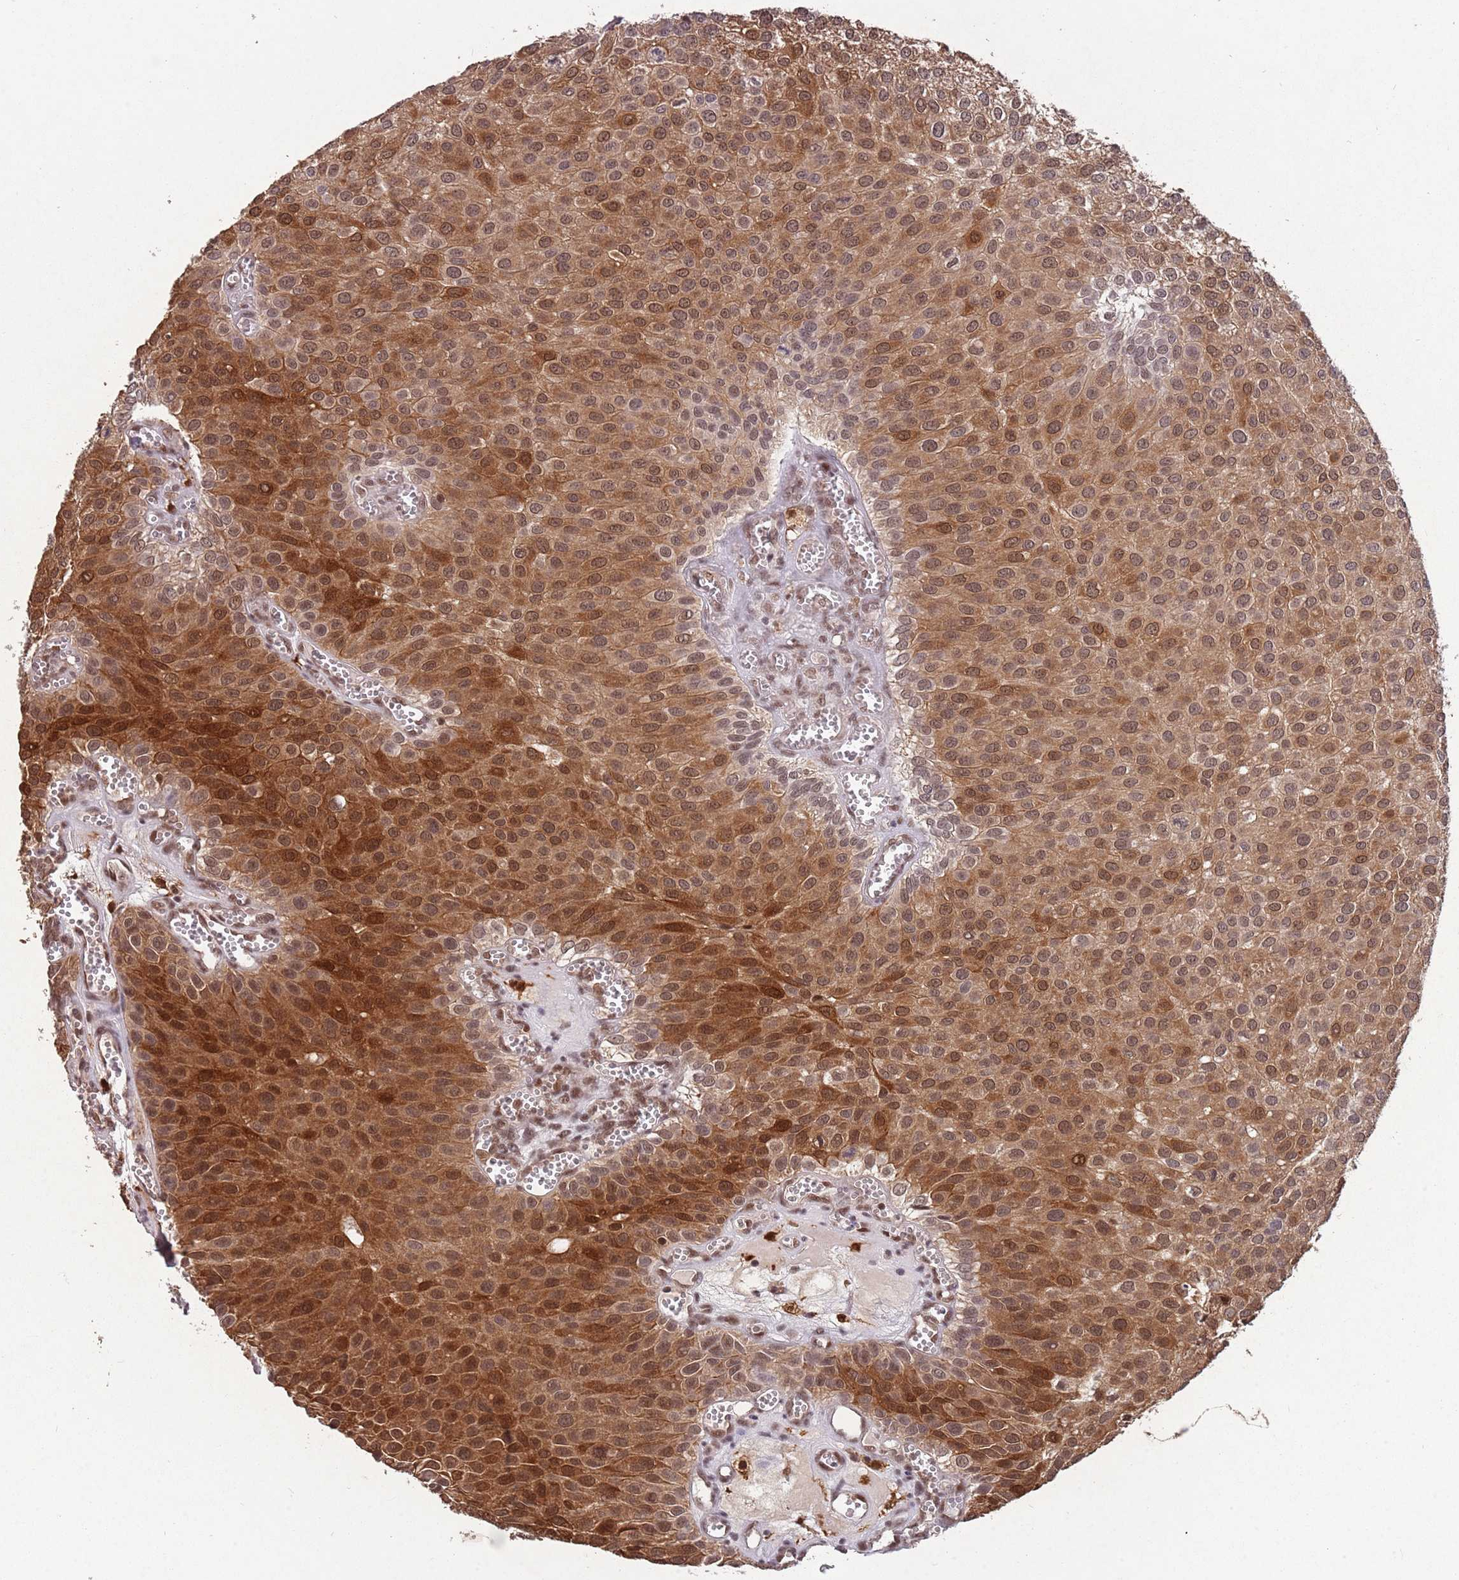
{"staining": {"intensity": "strong", "quantity": ">75%", "location": "cytoplasmic/membranous,nuclear"}, "tissue": "urothelial cancer", "cell_type": "Tumor cells", "image_type": "cancer", "snomed": [{"axis": "morphology", "description": "Urothelial carcinoma, Low grade"}, {"axis": "topography", "description": "Urinary bladder"}], "caption": "This micrograph reveals immunohistochemistry staining of human low-grade urothelial carcinoma, with high strong cytoplasmic/membranous and nuclear staining in approximately >75% of tumor cells.", "gene": "ZNF639", "patient": {"sex": "male", "age": 88}}